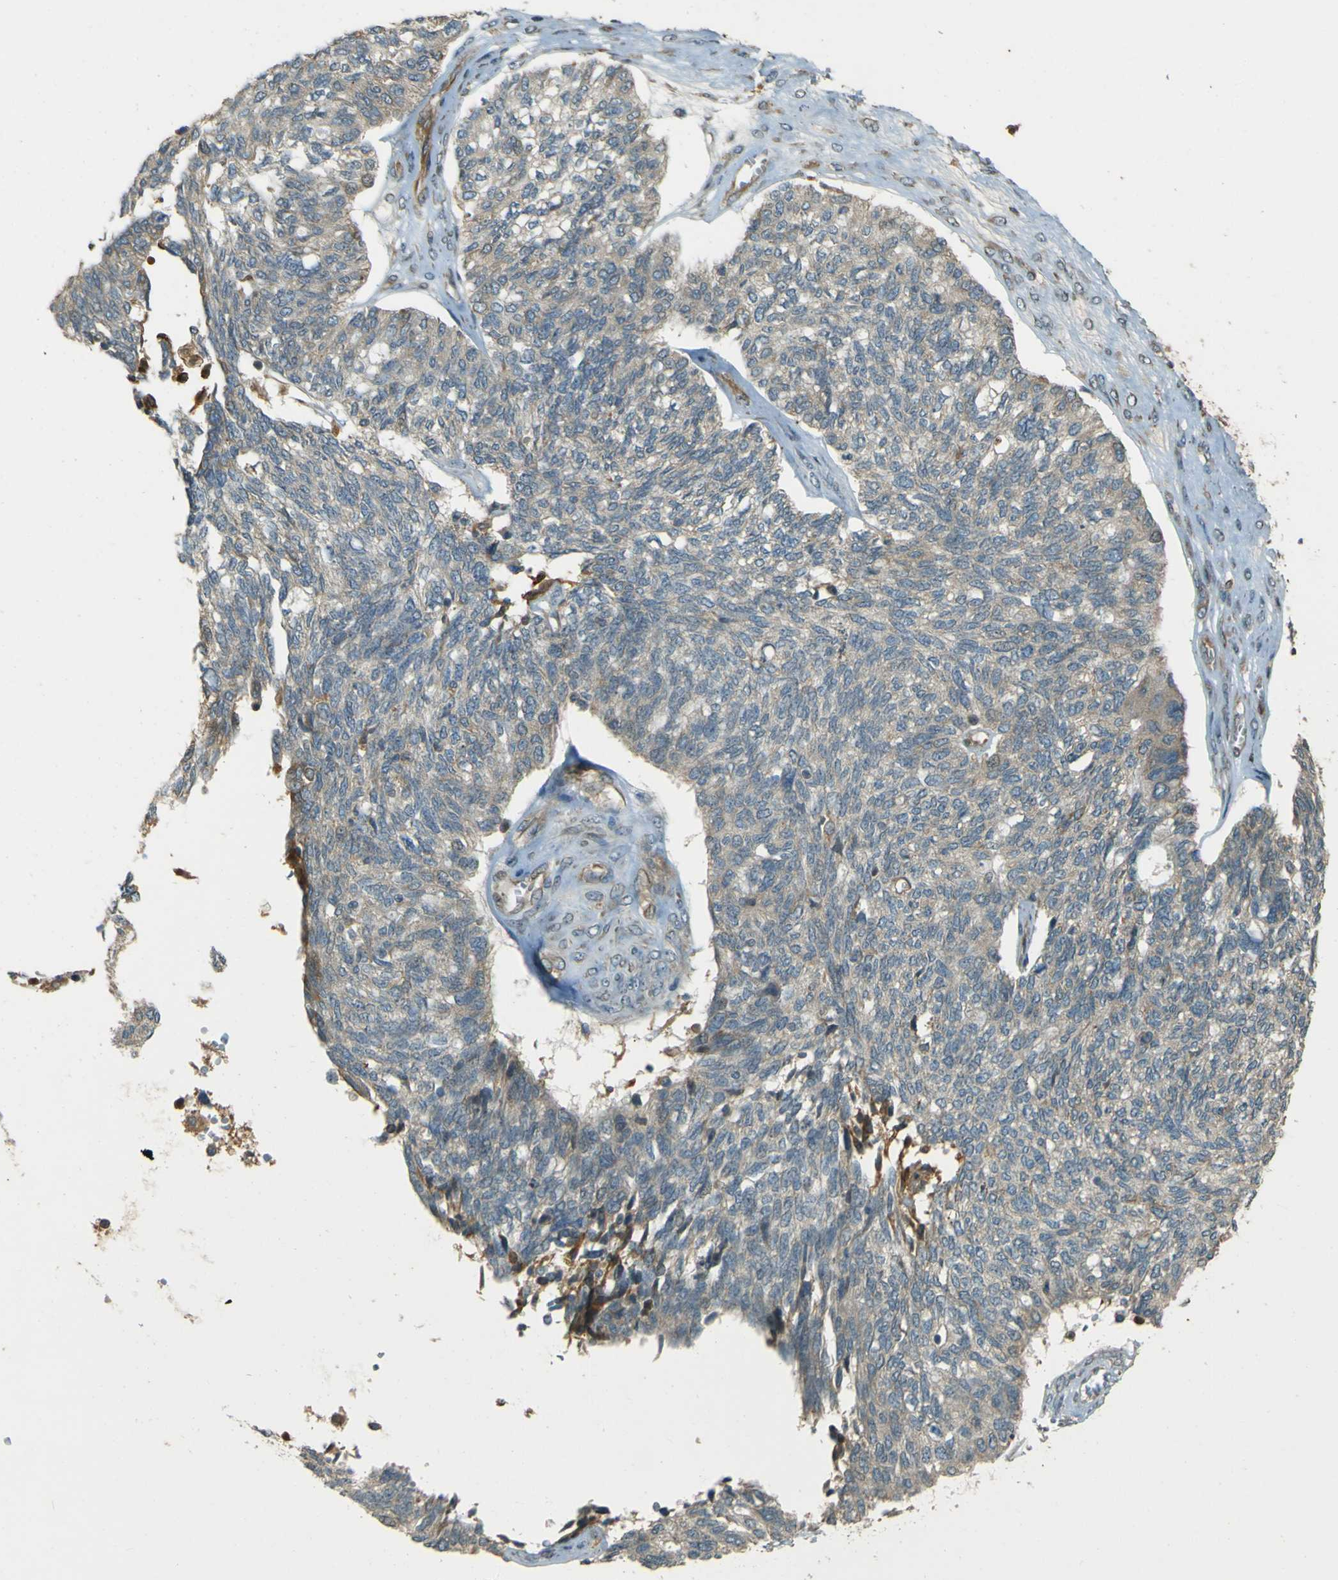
{"staining": {"intensity": "weak", "quantity": ">75%", "location": "cytoplasmic/membranous"}, "tissue": "ovarian cancer", "cell_type": "Tumor cells", "image_type": "cancer", "snomed": [{"axis": "morphology", "description": "Cystadenocarcinoma, serous, NOS"}, {"axis": "topography", "description": "Ovary"}], "caption": "Tumor cells exhibit low levels of weak cytoplasmic/membranous staining in about >75% of cells in ovarian cancer.", "gene": "LPCAT1", "patient": {"sex": "female", "age": 79}}